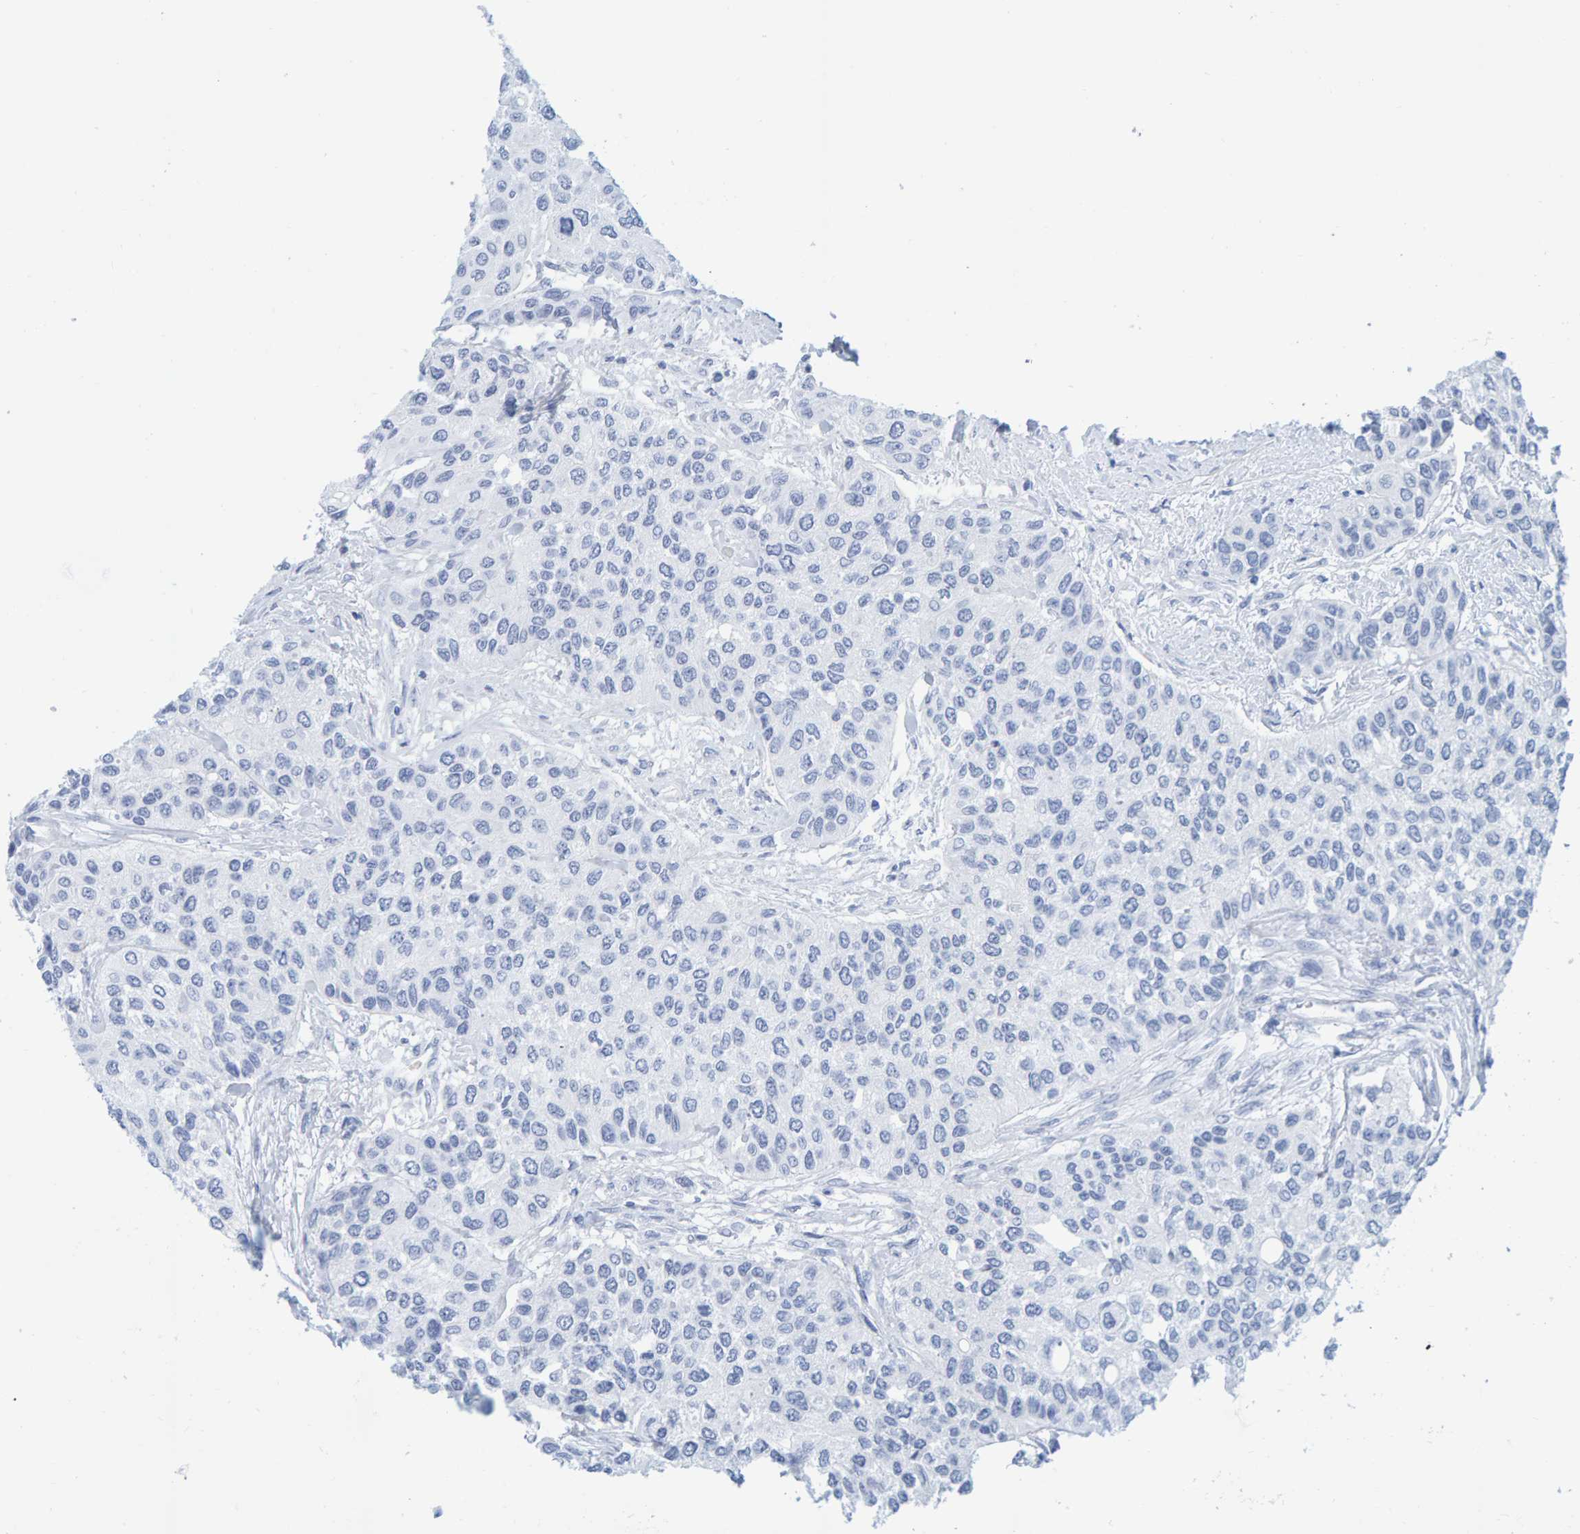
{"staining": {"intensity": "negative", "quantity": "none", "location": "none"}, "tissue": "urothelial cancer", "cell_type": "Tumor cells", "image_type": "cancer", "snomed": [{"axis": "morphology", "description": "Urothelial carcinoma, High grade"}, {"axis": "topography", "description": "Urinary bladder"}], "caption": "A high-resolution photomicrograph shows immunohistochemistry (IHC) staining of high-grade urothelial carcinoma, which demonstrates no significant positivity in tumor cells. (Stains: DAB (3,3'-diaminobenzidine) IHC with hematoxylin counter stain, Microscopy: brightfield microscopy at high magnification).", "gene": "SFTPC", "patient": {"sex": "female", "age": 56}}